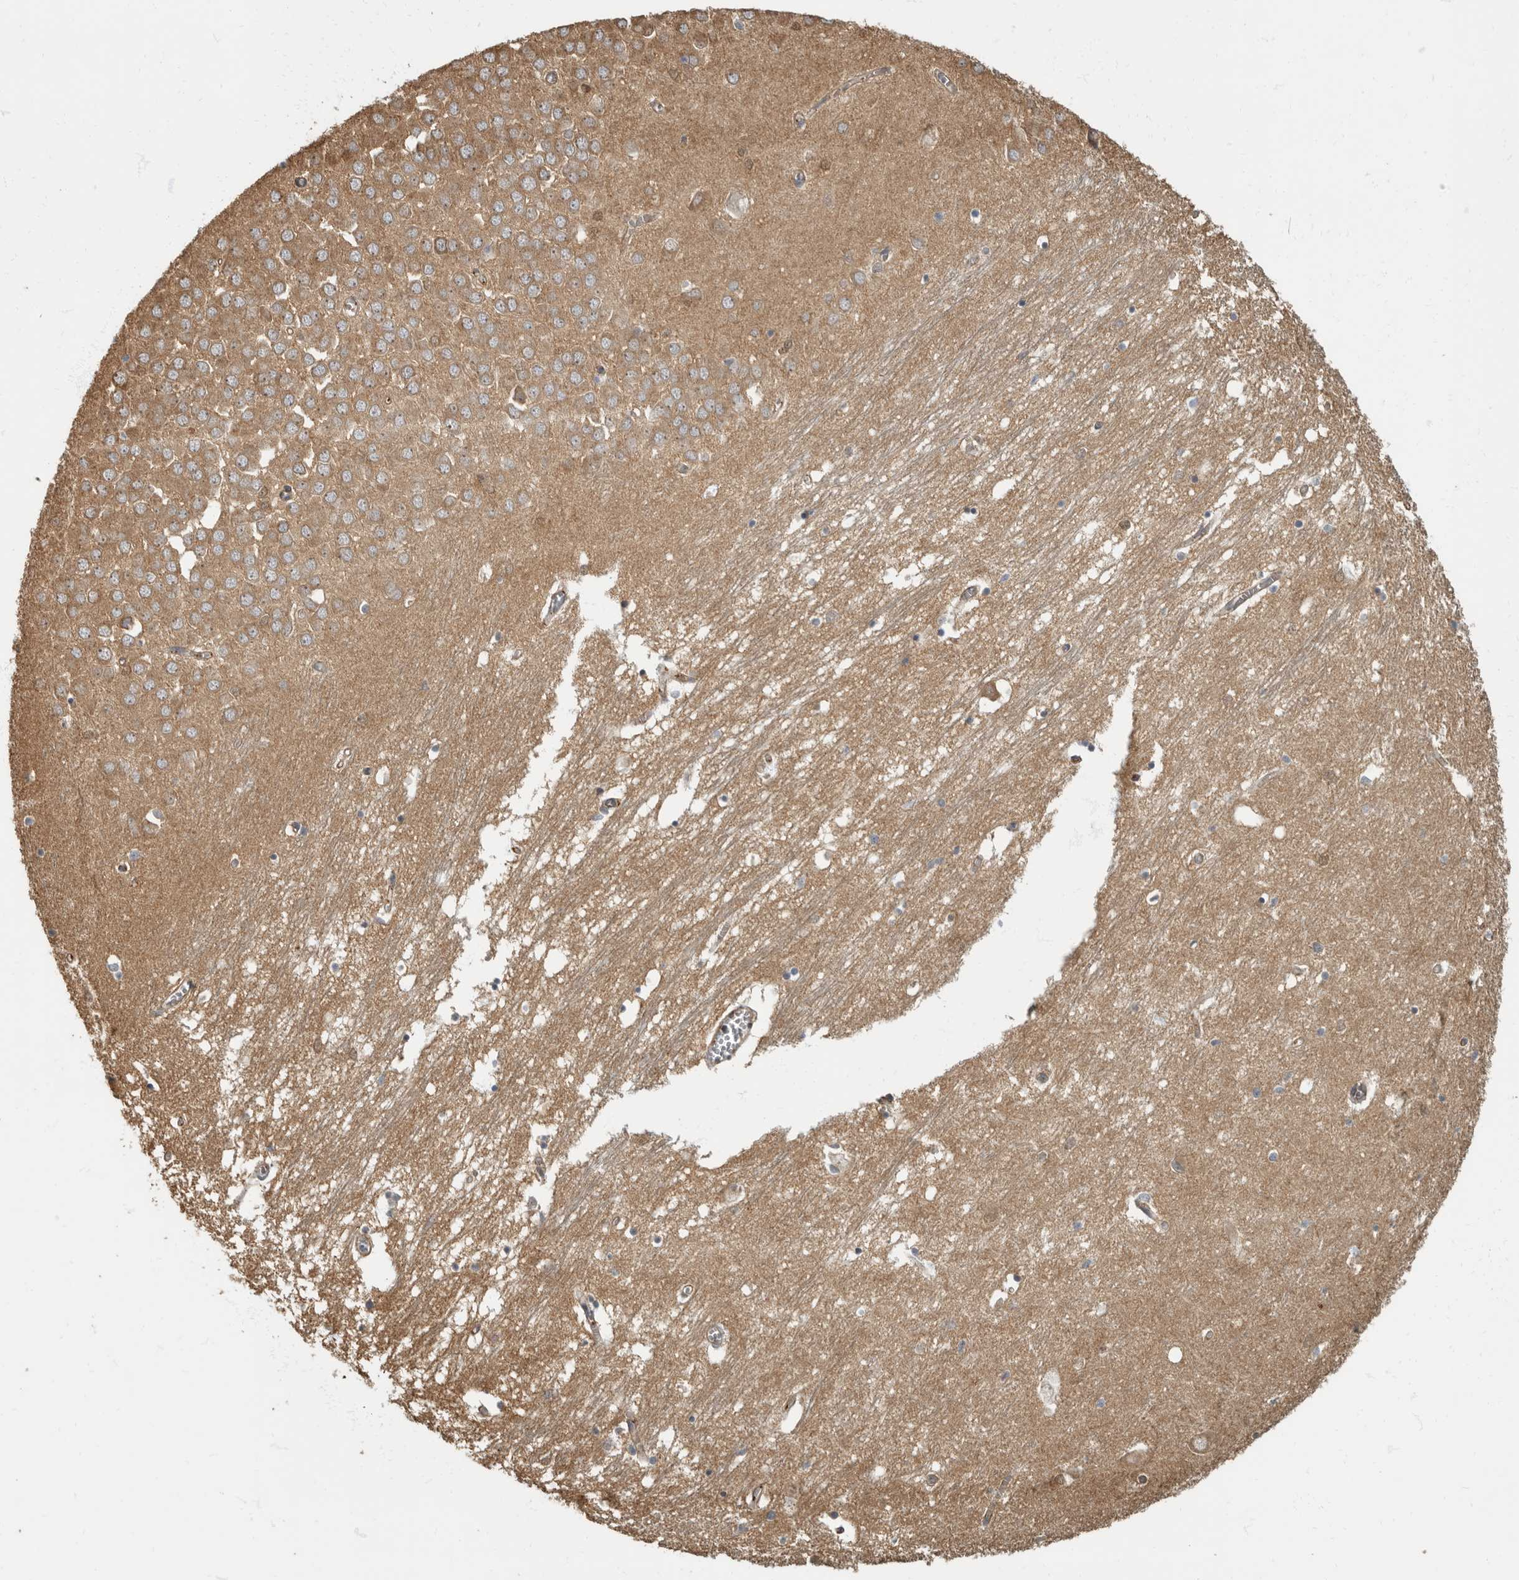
{"staining": {"intensity": "moderate", "quantity": "25%-75%", "location": "cytoplasmic/membranous"}, "tissue": "hippocampus", "cell_type": "Glial cells", "image_type": "normal", "snomed": [{"axis": "morphology", "description": "Normal tissue, NOS"}, {"axis": "topography", "description": "Hippocampus"}], "caption": "Protein staining of benign hippocampus reveals moderate cytoplasmic/membranous positivity in approximately 25%-75% of glial cells. The protein is shown in brown color, while the nuclei are stained blue.", "gene": "DAAM1", "patient": {"sex": "male", "age": 70}}